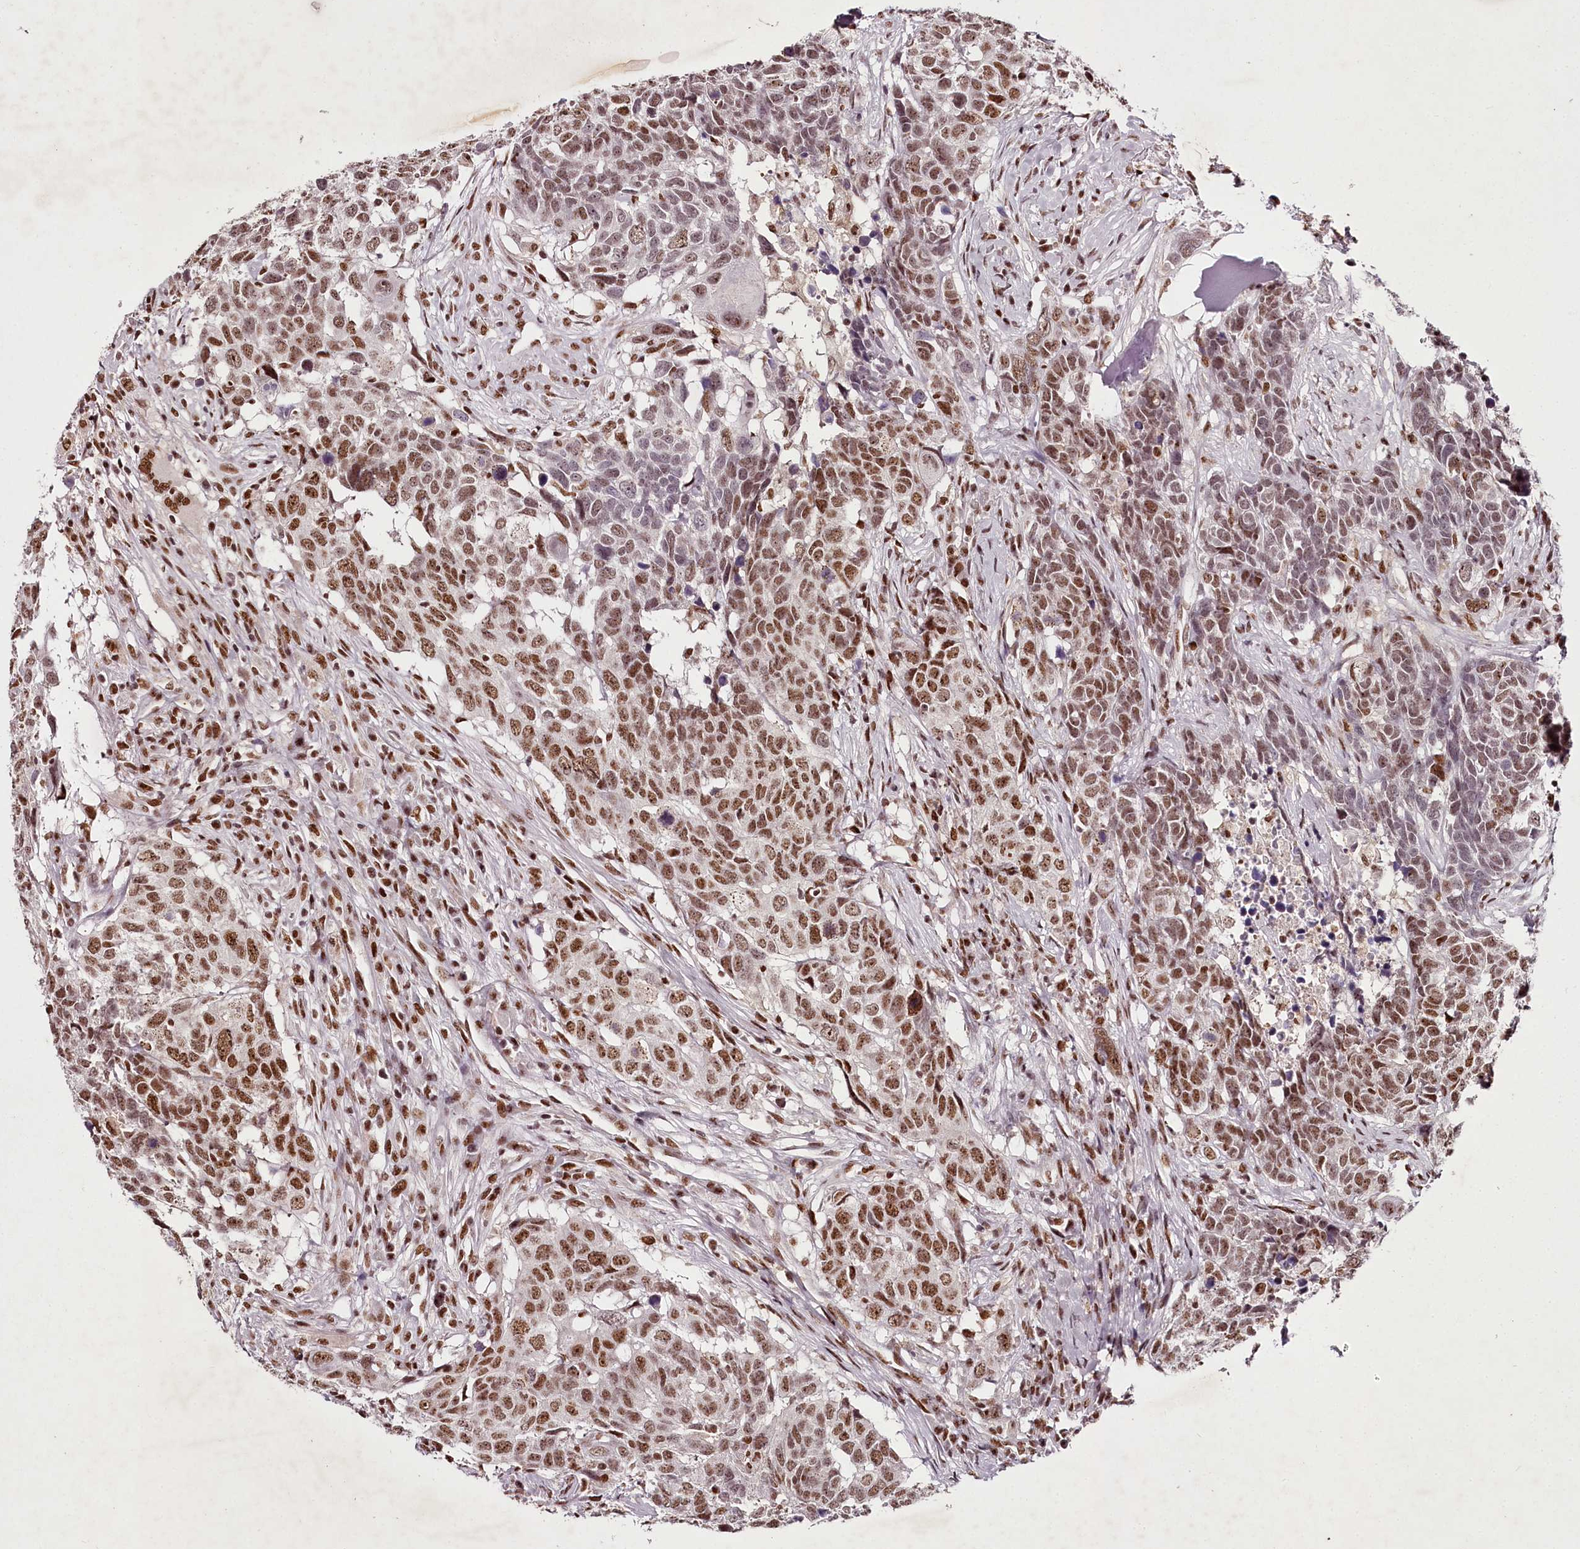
{"staining": {"intensity": "moderate", "quantity": ">75%", "location": "nuclear"}, "tissue": "head and neck cancer", "cell_type": "Tumor cells", "image_type": "cancer", "snomed": [{"axis": "morphology", "description": "Squamous cell carcinoma, NOS"}, {"axis": "topography", "description": "Head-Neck"}], "caption": "Immunohistochemistry (DAB (3,3'-diaminobenzidine)) staining of human head and neck squamous cell carcinoma reveals moderate nuclear protein staining in approximately >75% of tumor cells.", "gene": "PSPC1", "patient": {"sex": "male", "age": 66}}